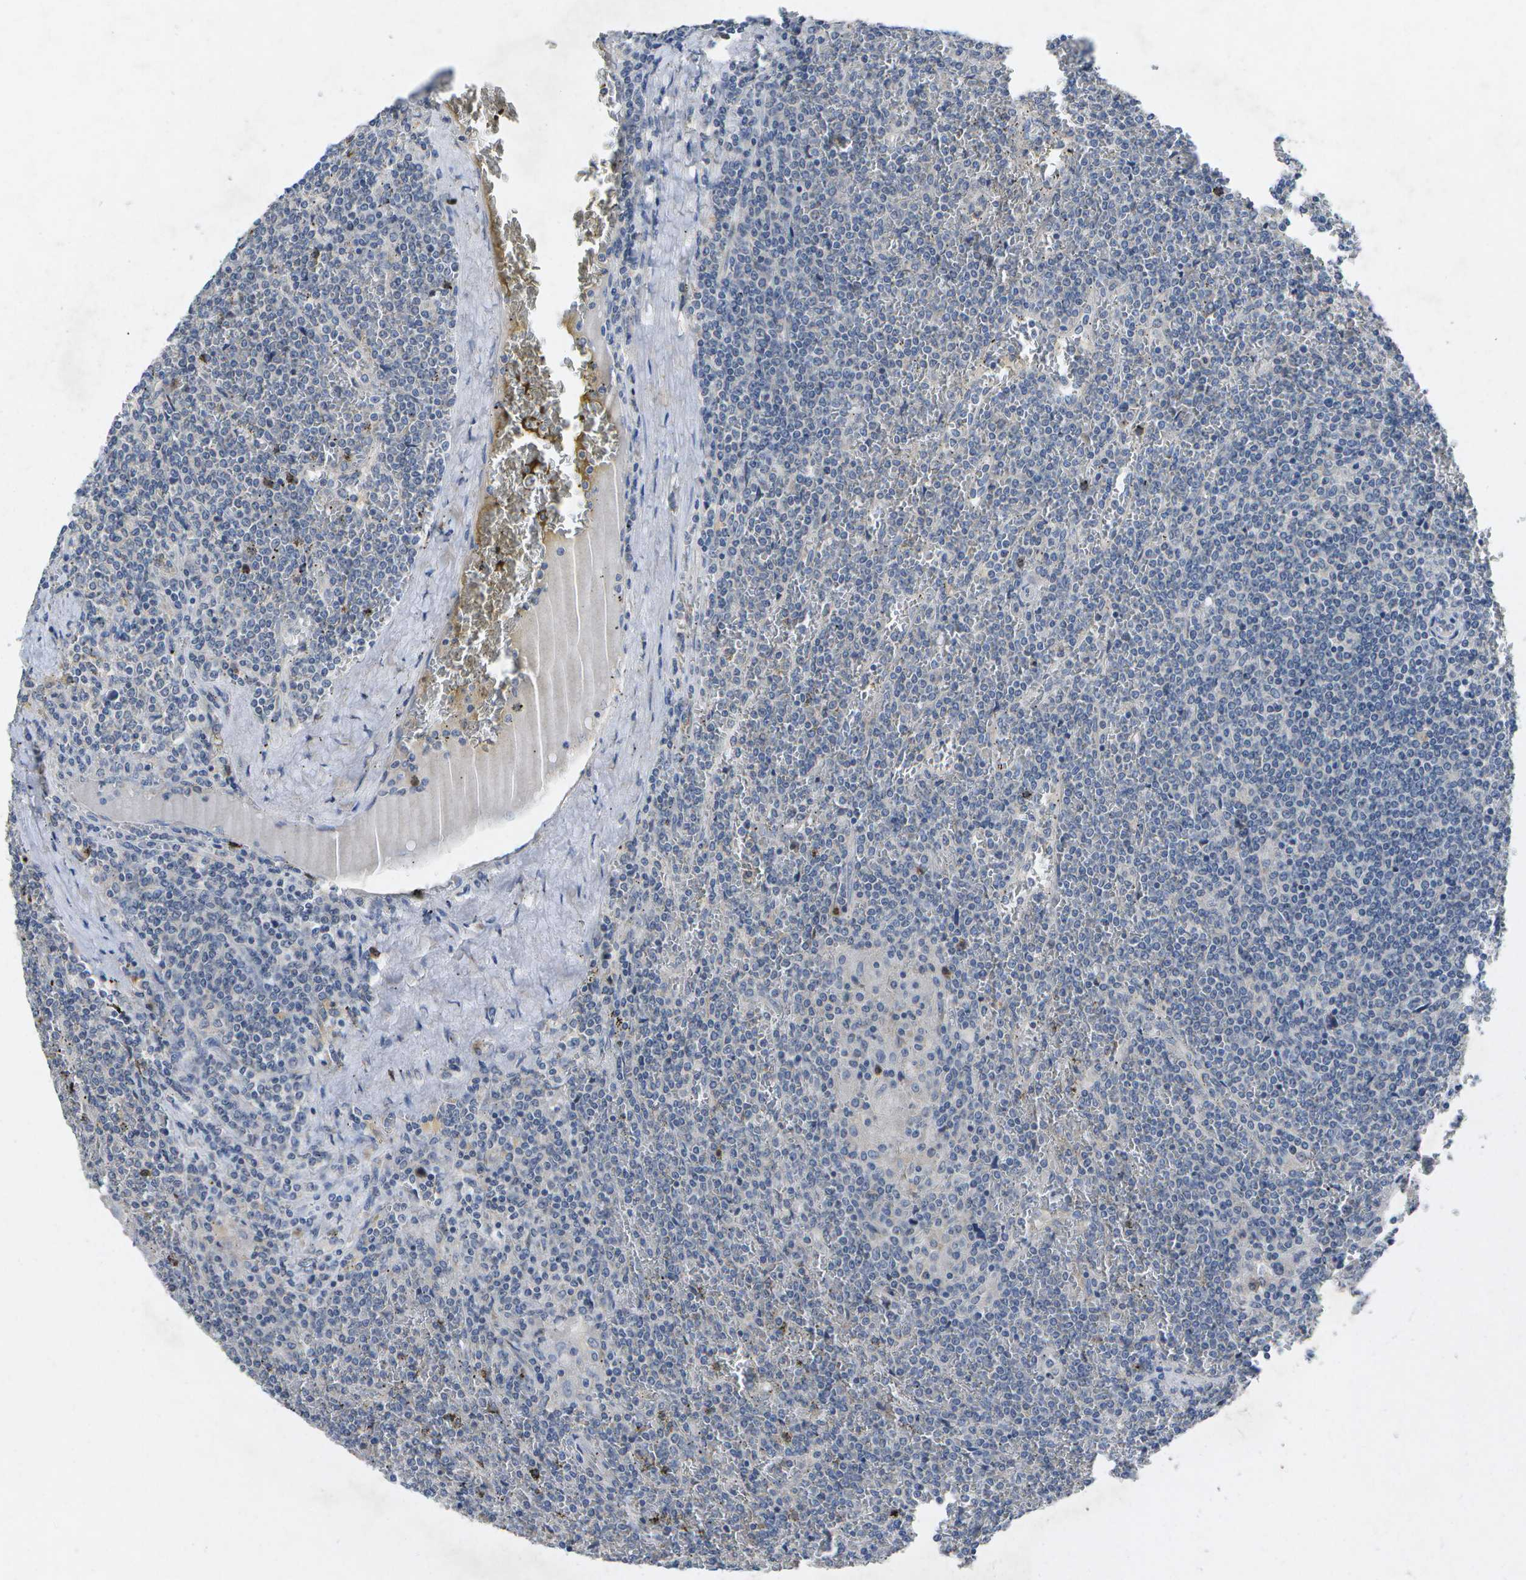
{"staining": {"intensity": "negative", "quantity": "none", "location": "none"}, "tissue": "lymphoma", "cell_type": "Tumor cells", "image_type": "cancer", "snomed": [{"axis": "morphology", "description": "Malignant lymphoma, non-Hodgkin's type, Low grade"}, {"axis": "topography", "description": "Spleen"}], "caption": "This is an immunohistochemistry histopathology image of human lymphoma. There is no staining in tumor cells.", "gene": "KDELR1", "patient": {"sex": "female", "age": 19}}